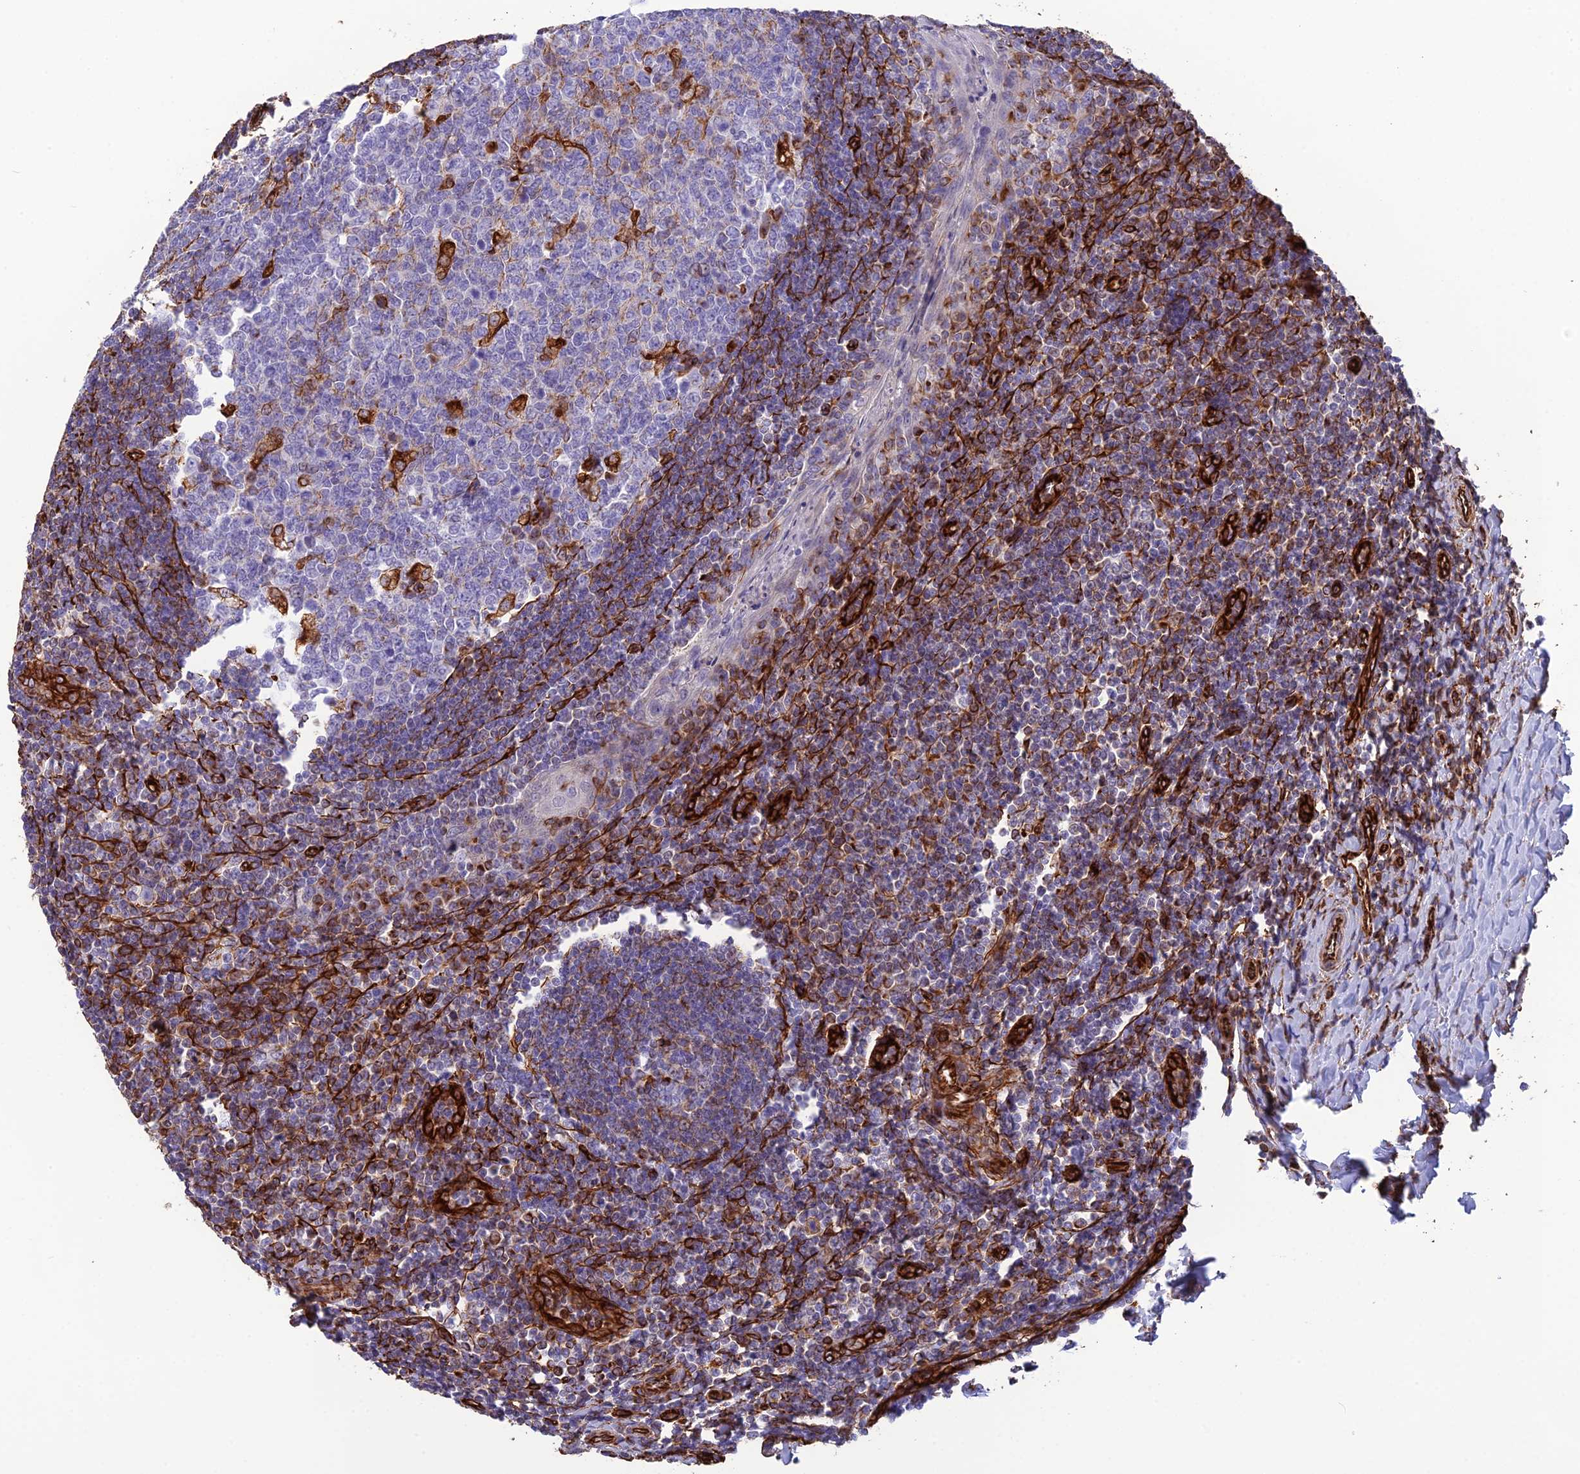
{"staining": {"intensity": "strong", "quantity": "<25%", "location": "cytoplasmic/membranous"}, "tissue": "tonsil", "cell_type": "Germinal center cells", "image_type": "normal", "snomed": [{"axis": "morphology", "description": "Normal tissue, NOS"}, {"axis": "topography", "description": "Tonsil"}], "caption": "Tonsil stained with IHC demonstrates strong cytoplasmic/membranous expression in approximately <25% of germinal center cells.", "gene": "FBXL20", "patient": {"sex": "male", "age": 27}}